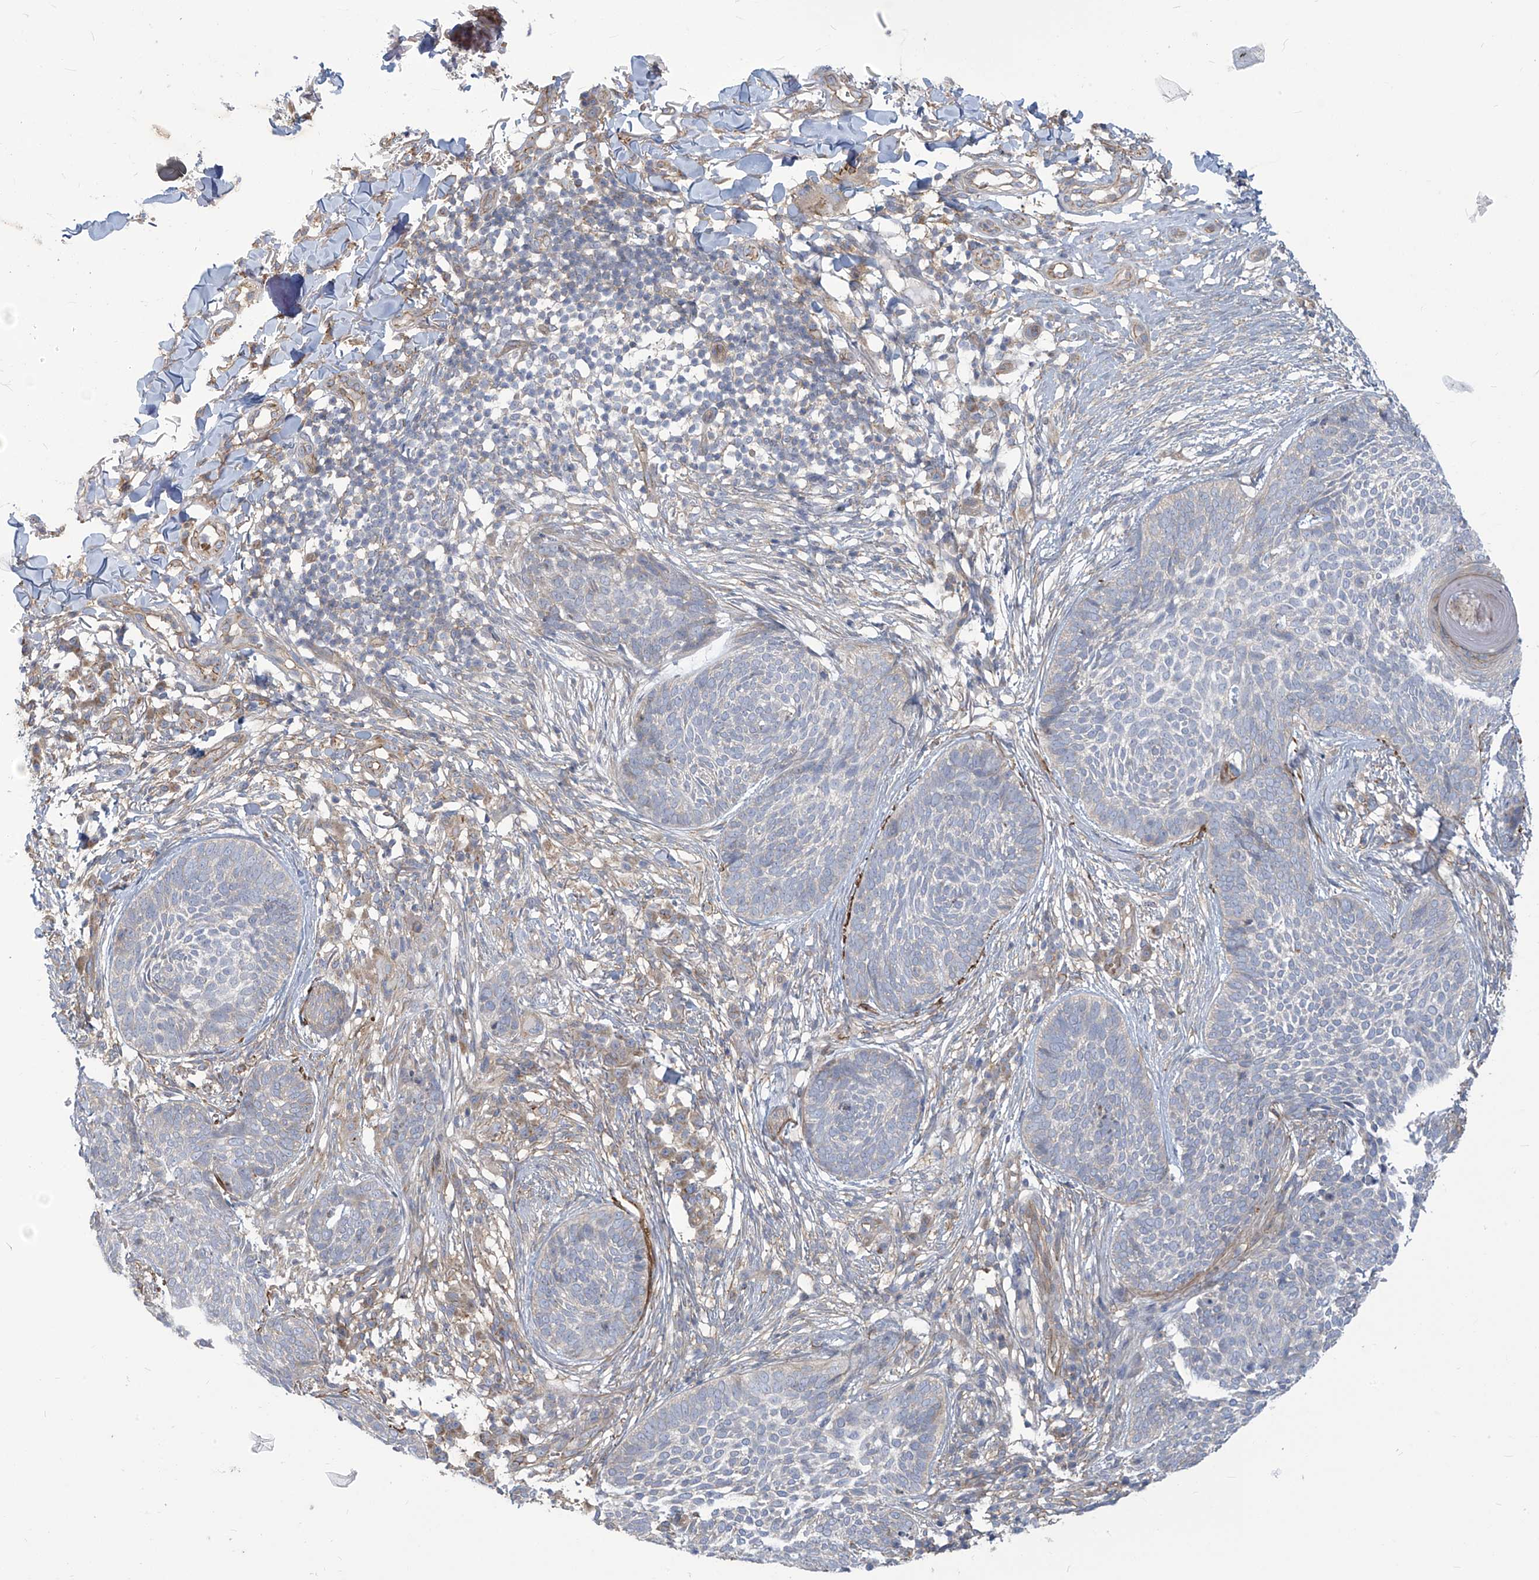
{"staining": {"intensity": "negative", "quantity": "none", "location": "none"}, "tissue": "skin cancer", "cell_type": "Tumor cells", "image_type": "cancer", "snomed": [{"axis": "morphology", "description": "Basal cell carcinoma"}, {"axis": "topography", "description": "Skin"}], "caption": "Photomicrograph shows no significant protein expression in tumor cells of skin cancer.", "gene": "ADAT2", "patient": {"sex": "female", "age": 64}}